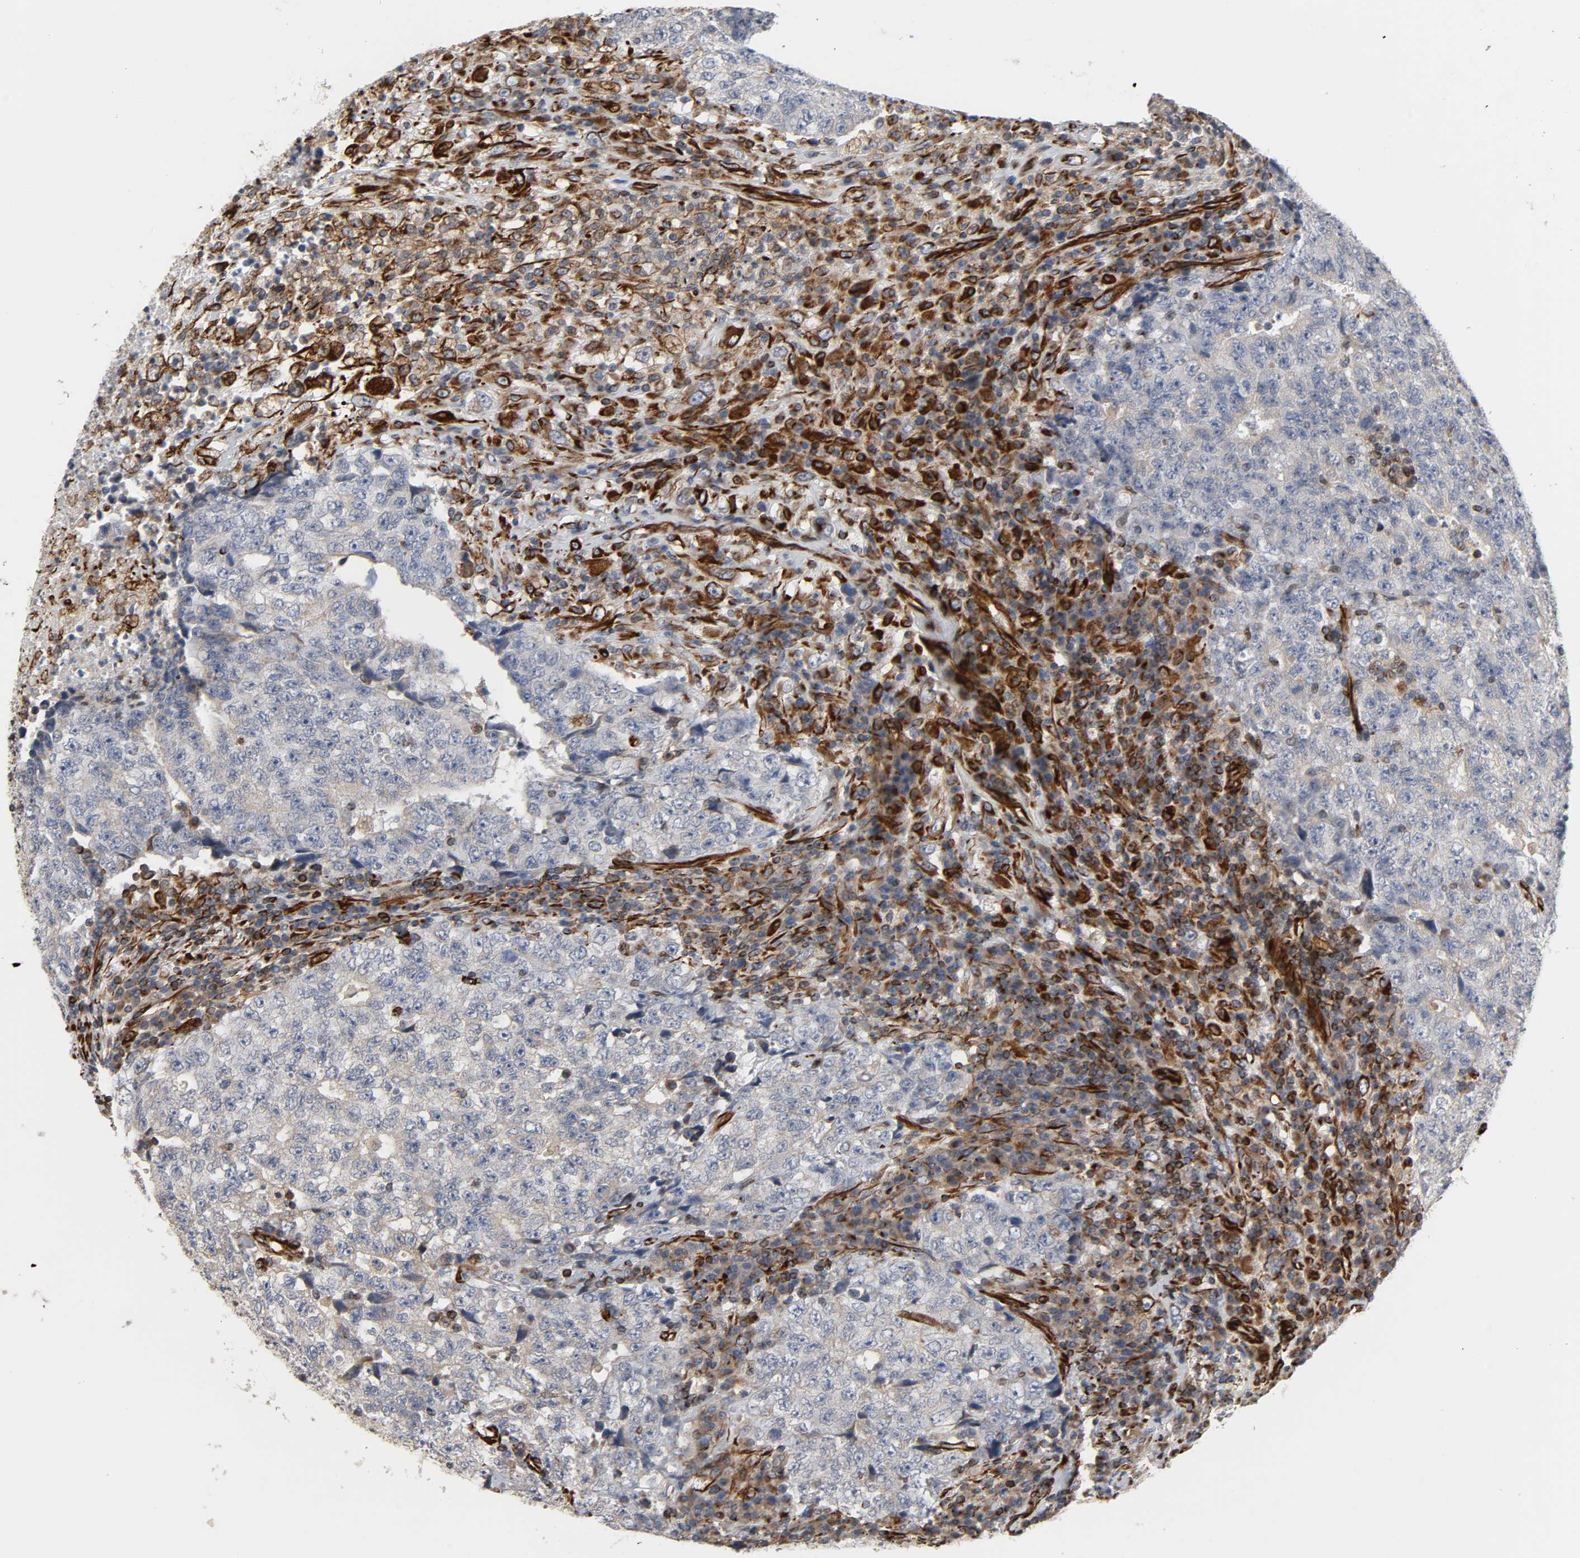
{"staining": {"intensity": "weak", "quantity": "<25%", "location": "cytoplasmic/membranous"}, "tissue": "testis cancer", "cell_type": "Tumor cells", "image_type": "cancer", "snomed": [{"axis": "morphology", "description": "Necrosis, NOS"}, {"axis": "morphology", "description": "Carcinoma, Embryonal, NOS"}, {"axis": "topography", "description": "Testis"}], "caption": "High power microscopy photomicrograph of an immunohistochemistry (IHC) histopathology image of embryonal carcinoma (testis), revealing no significant positivity in tumor cells. (DAB (3,3'-diaminobenzidine) immunohistochemistry, high magnification).", "gene": "FAM118A", "patient": {"sex": "male", "age": 19}}